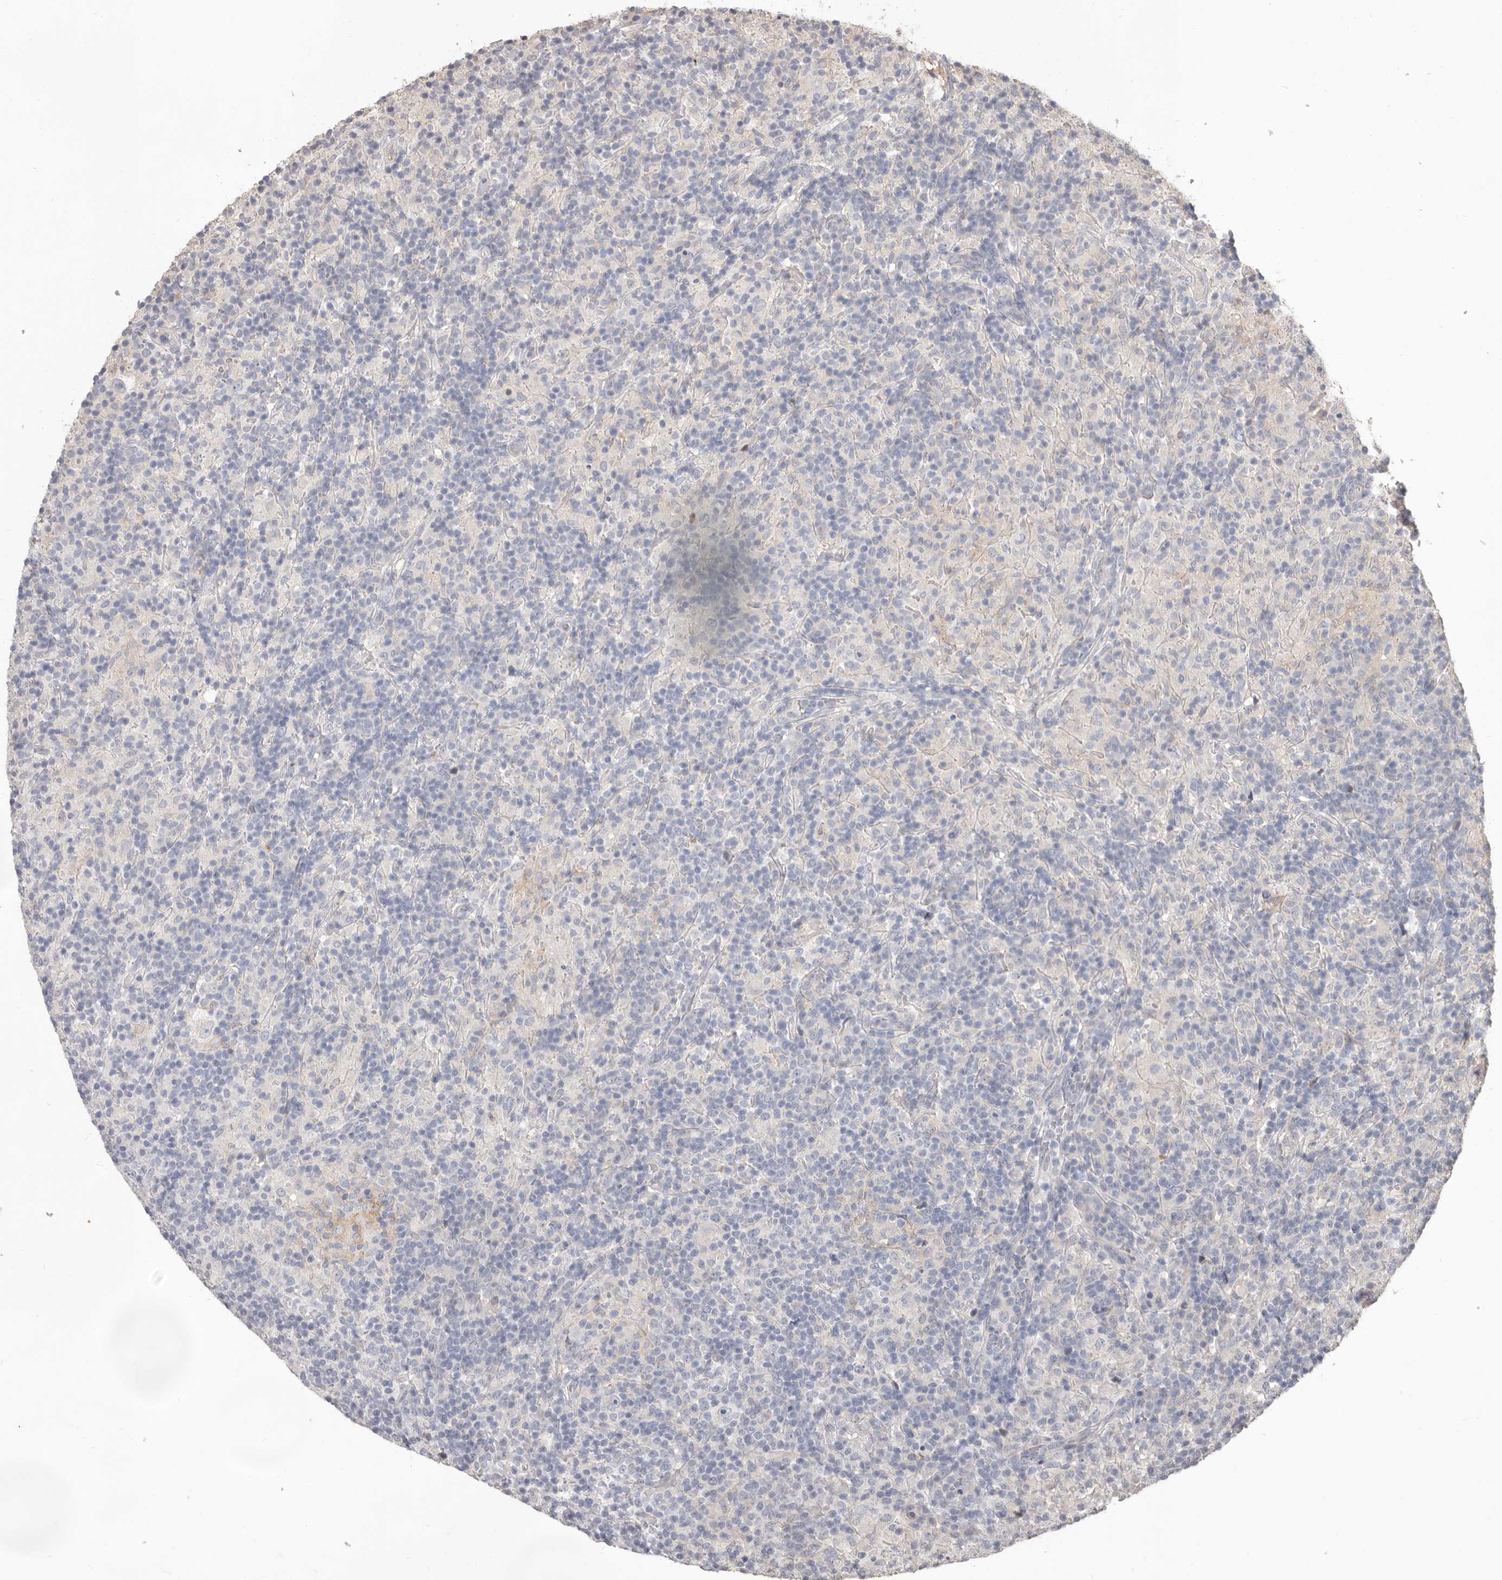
{"staining": {"intensity": "negative", "quantity": "none", "location": "none"}, "tissue": "lymphoma", "cell_type": "Tumor cells", "image_type": "cancer", "snomed": [{"axis": "morphology", "description": "Hodgkin's disease, NOS"}, {"axis": "topography", "description": "Lymph node"}], "caption": "A photomicrograph of lymphoma stained for a protein demonstrates no brown staining in tumor cells. (DAB immunohistochemistry visualized using brightfield microscopy, high magnification).", "gene": "HCAR2", "patient": {"sex": "male", "age": 70}}